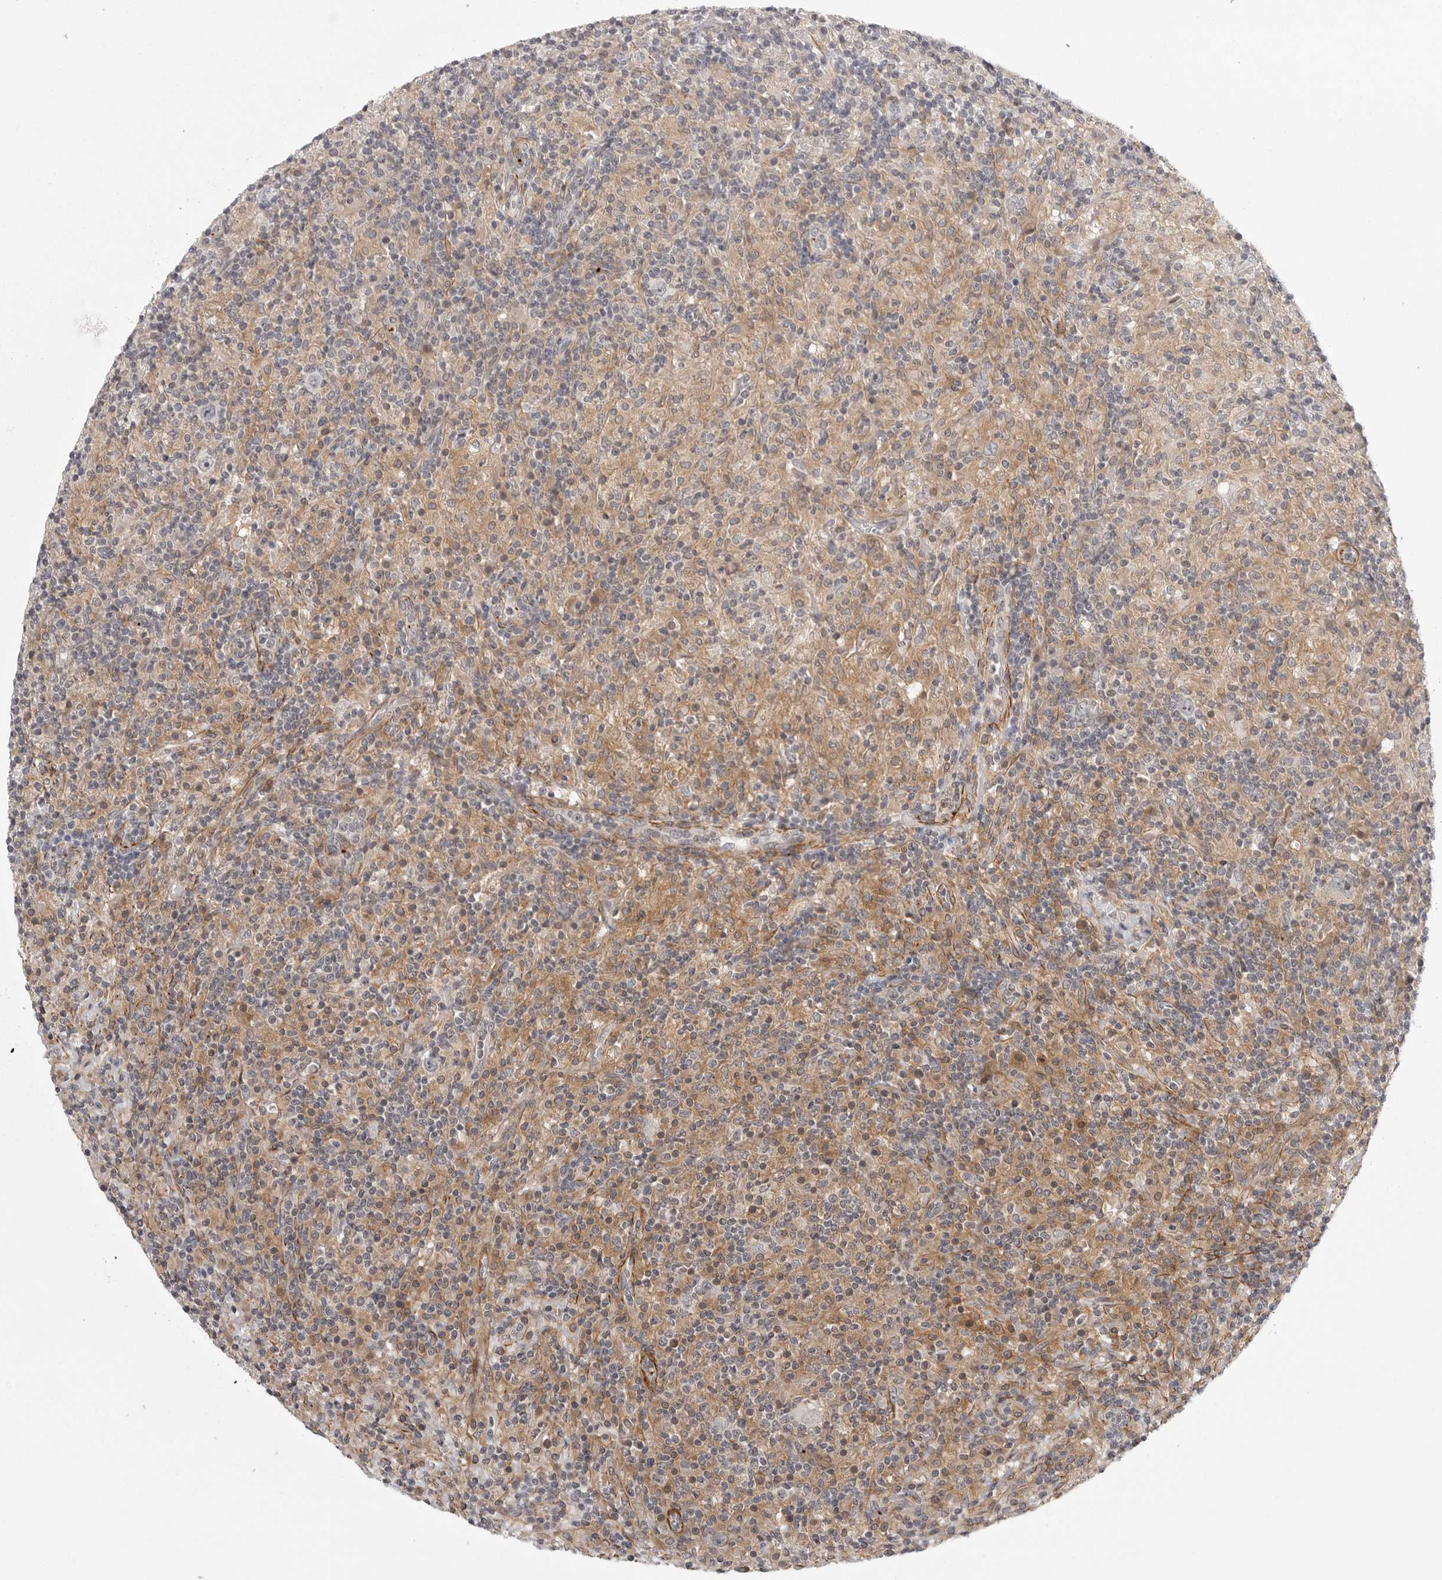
{"staining": {"intensity": "negative", "quantity": "none", "location": "none"}, "tissue": "lymphoma", "cell_type": "Tumor cells", "image_type": "cancer", "snomed": [{"axis": "morphology", "description": "Hodgkin's disease, NOS"}, {"axis": "topography", "description": "Lymph node"}], "caption": "The histopathology image reveals no significant staining in tumor cells of lymphoma.", "gene": "TUT4", "patient": {"sex": "male", "age": 70}}